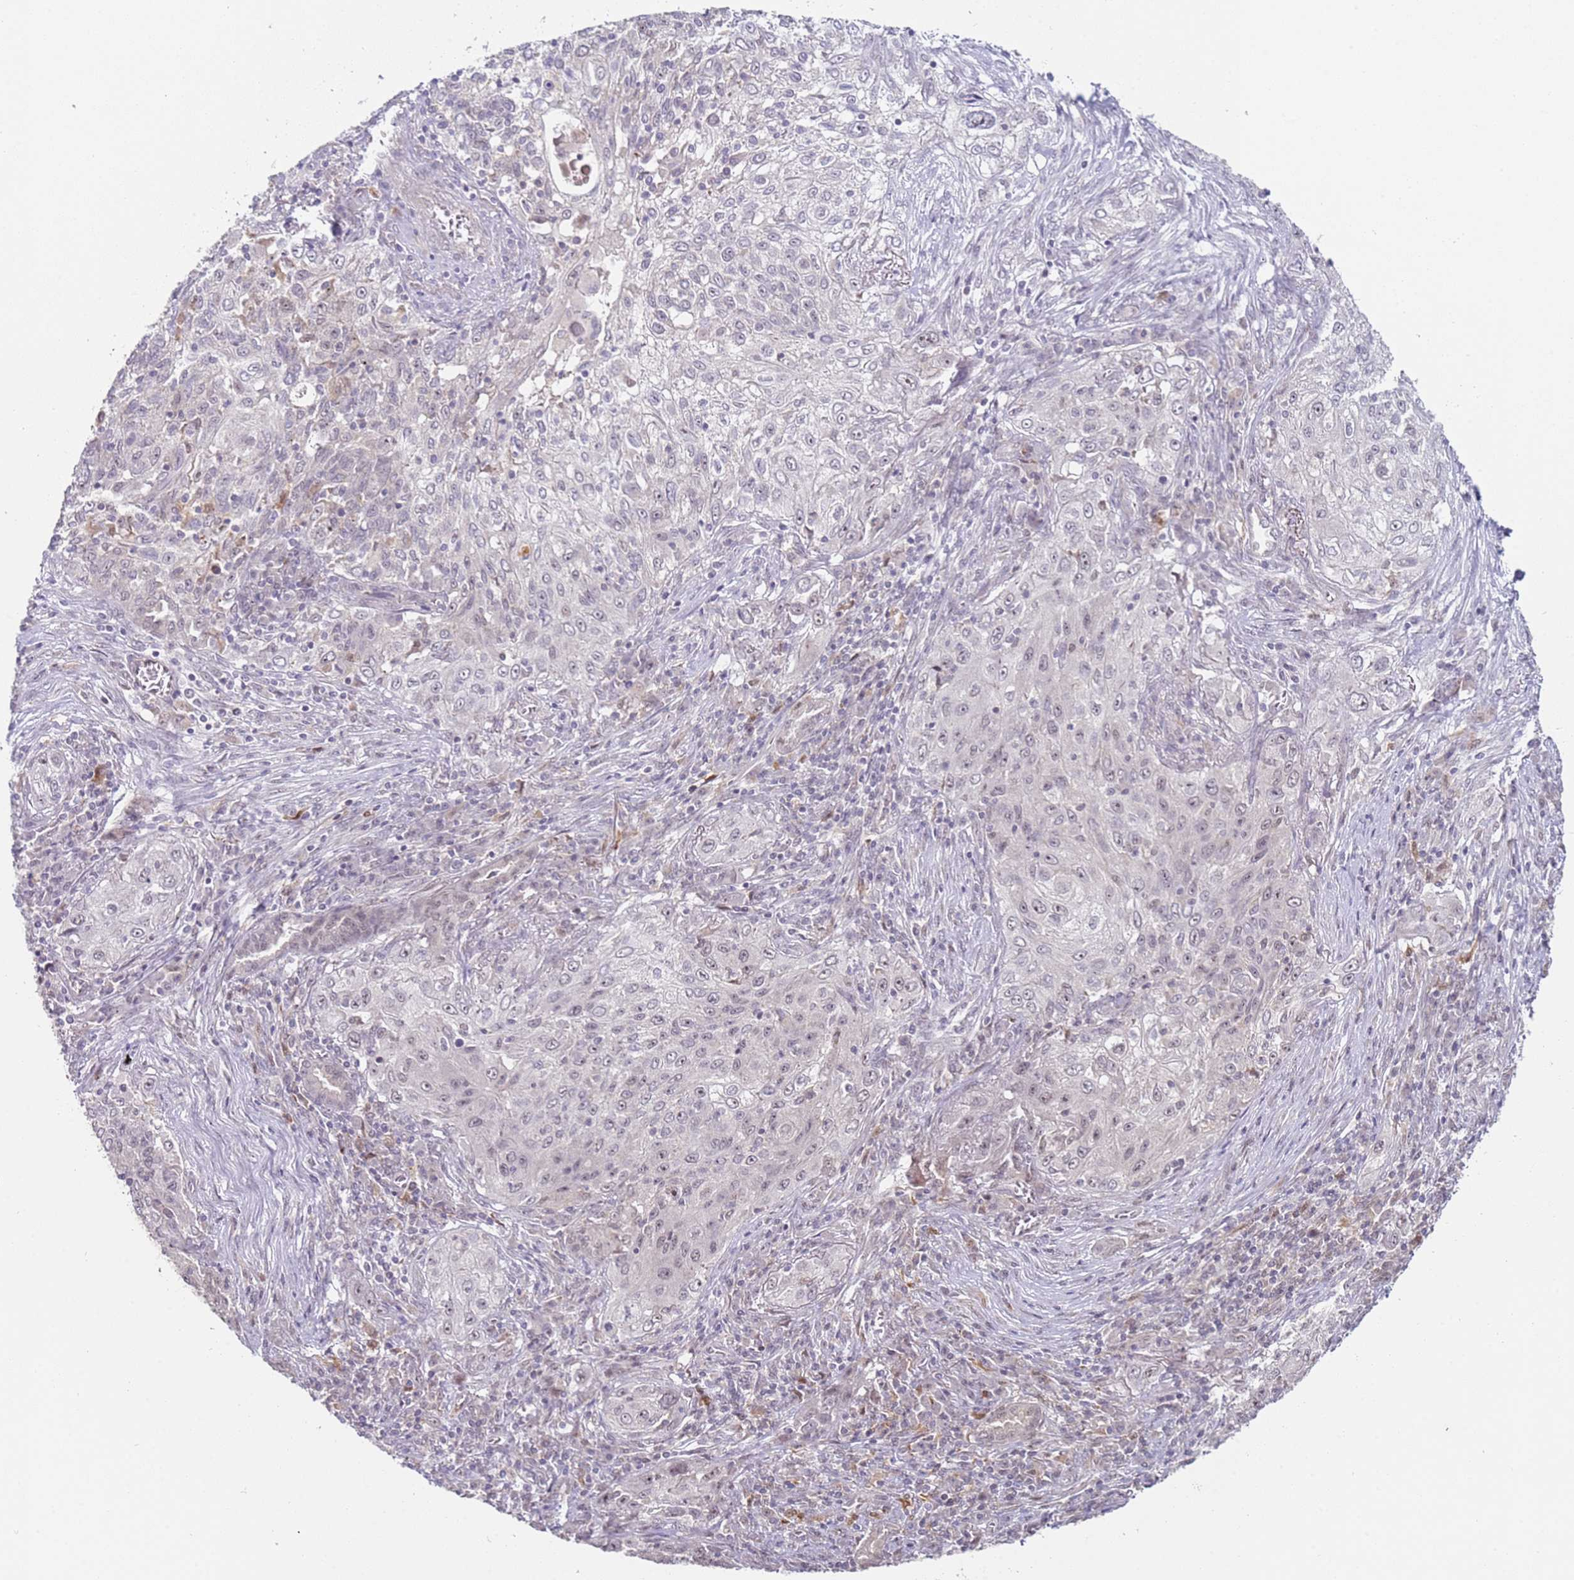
{"staining": {"intensity": "negative", "quantity": "none", "location": "none"}, "tissue": "lung cancer", "cell_type": "Tumor cells", "image_type": "cancer", "snomed": [{"axis": "morphology", "description": "Squamous cell carcinoma, NOS"}, {"axis": "topography", "description": "Lung"}], "caption": "An image of human lung cancer (squamous cell carcinoma) is negative for staining in tumor cells.", "gene": "LGALSL", "patient": {"sex": "female", "age": 69}}